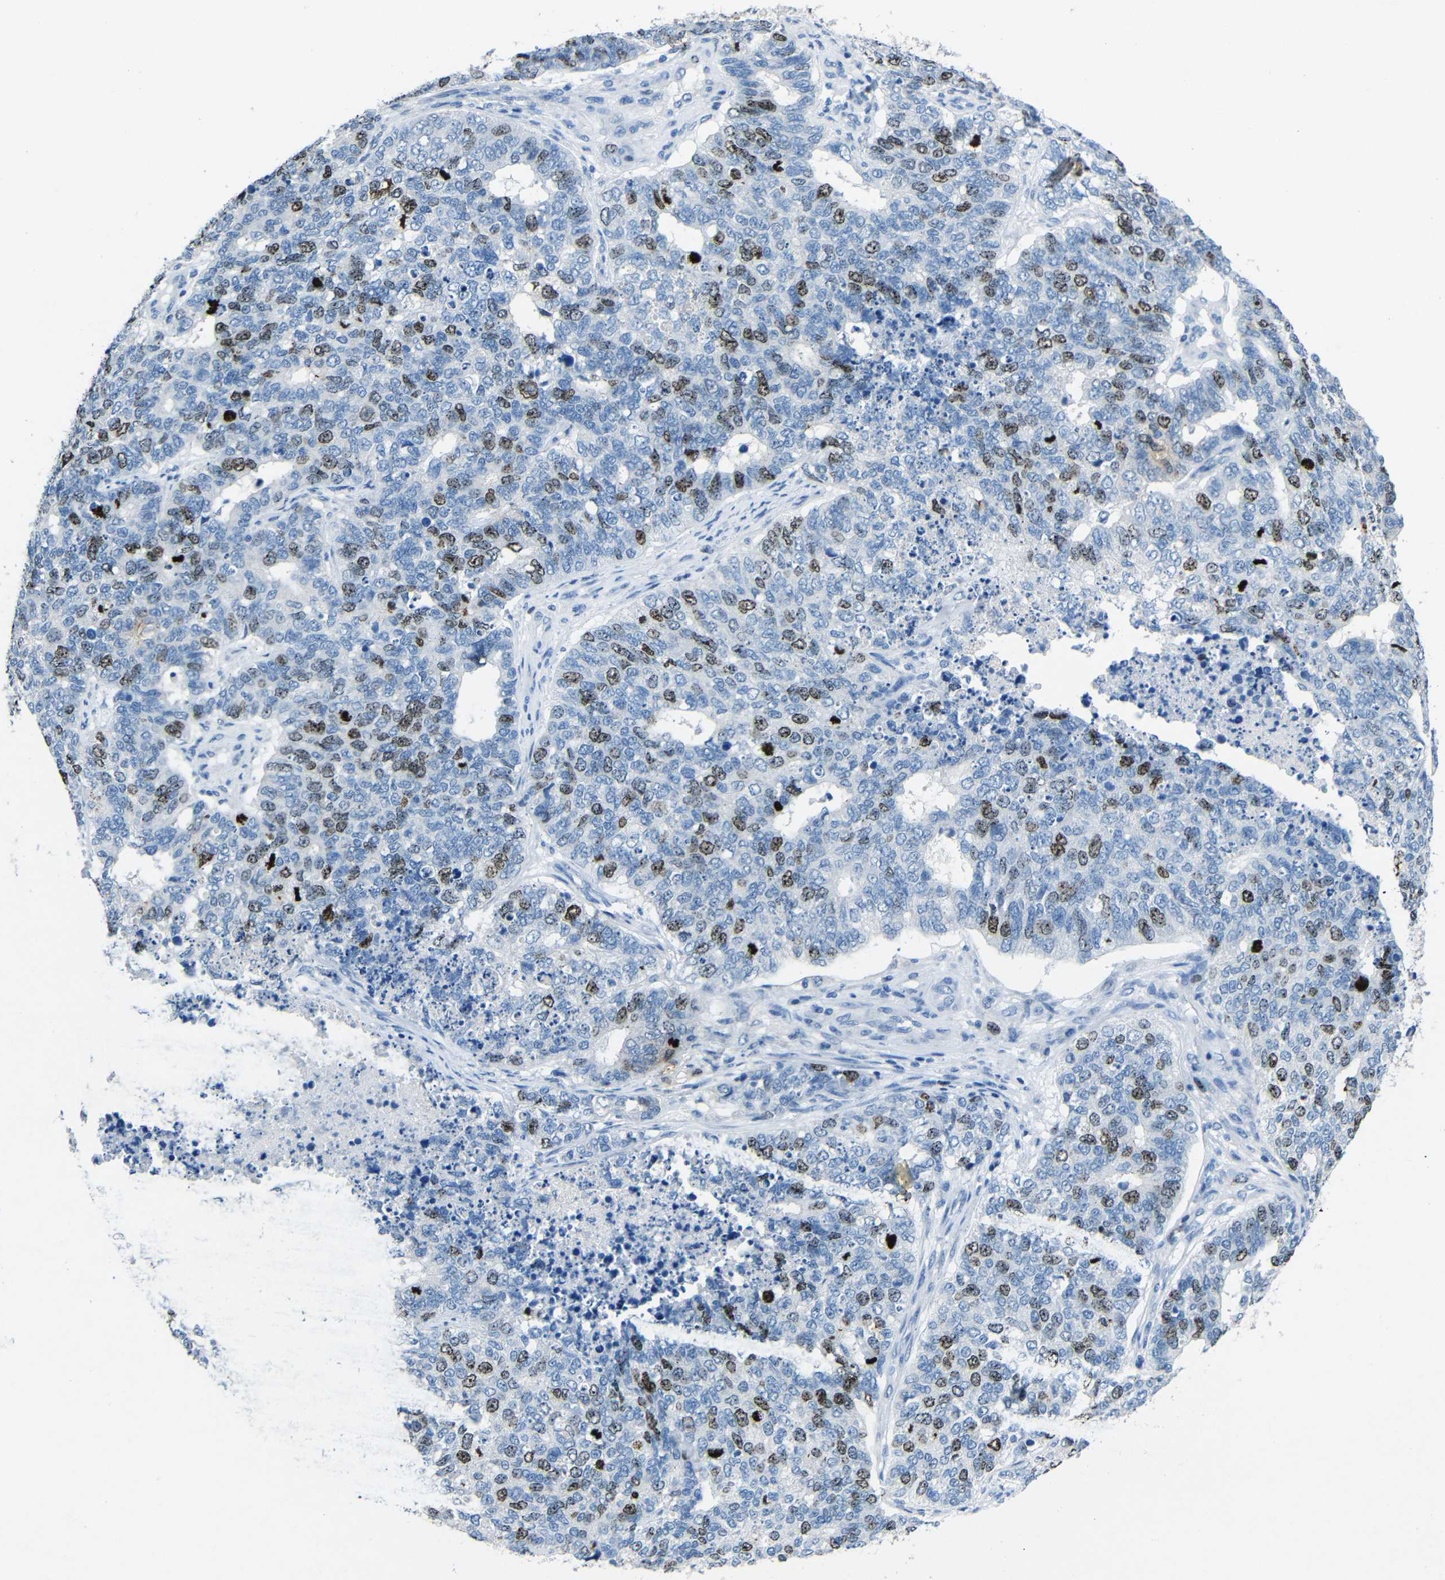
{"staining": {"intensity": "moderate", "quantity": "25%-75%", "location": "nuclear"}, "tissue": "cervical cancer", "cell_type": "Tumor cells", "image_type": "cancer", "snomed": [{"axis": "morphology", "description": "Squamous cell carcinoma, NOS"}, {"axis": "topography", "description": "Cervix"}], "caption": "Moderate nuclear staining for a protein is present in approximately 25%-75% of tumor cells of squamous cell carcinoma (cervical) using immunohistochemistry (IHC).", "gene": "INCENP", "patient": {"sex": "female", "age": 63}}